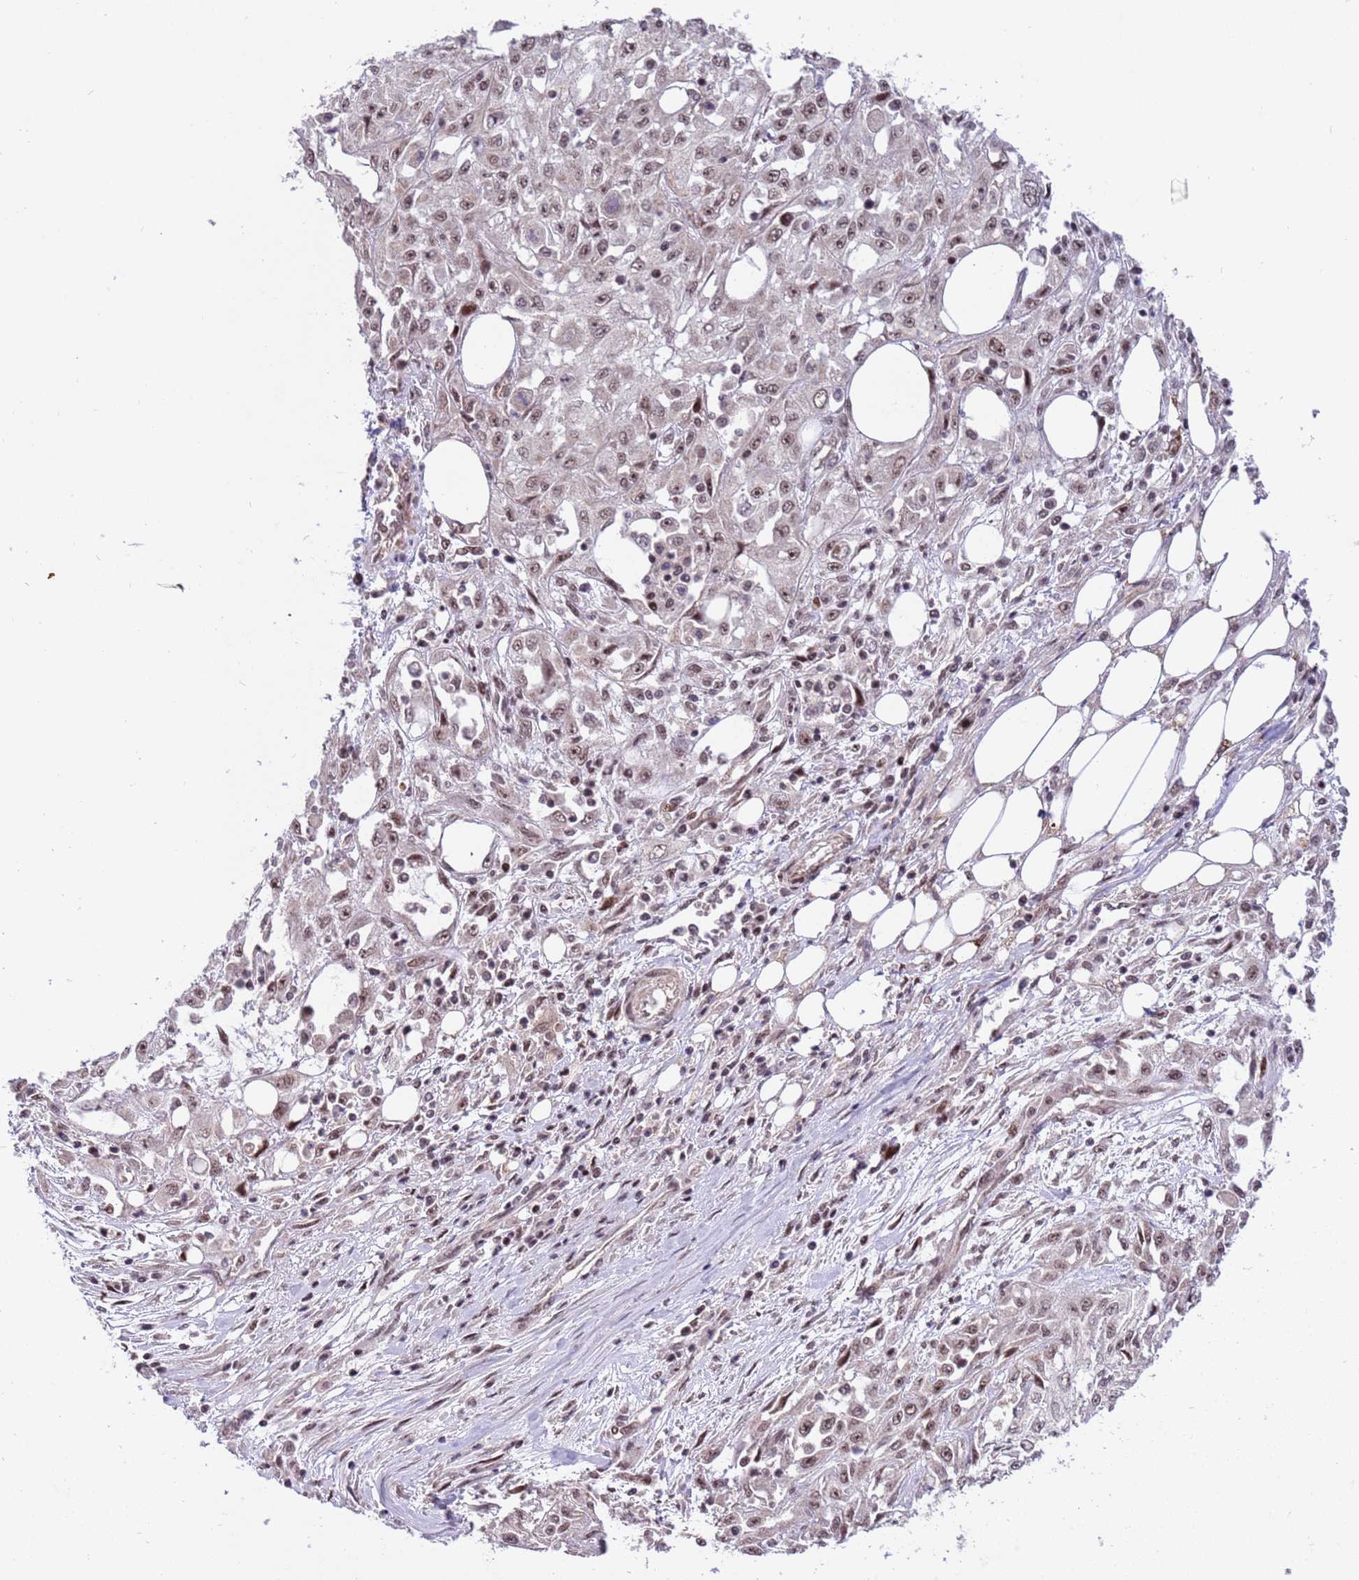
{"staining": {"intensity": "weak", "quantity": ">75%", "location": "nuclear"}, "tissue": "skin cancer", "cell_type": "Tumor cells", "image_type": "cancer", "snomed": [{"axis": "morphology", "description": "Squamous cell carcinoma, NOS"}, {"axis": "morphology", "description": "Squamous cell carcinoma, metastatic, NOS"}, {"axis": "topography", "description": "Skin"}, {"axis": "topography", "description": "Lymph node"}], "caption": "This micrograph exhibits immunohistochemistry staining of human skin metastatic squamous cell carcinoma, with low weak nuclear staining in about >75% of tumor cells.", "gene": "PPM1H", "patient": {"sex": "male", "age": 75}}